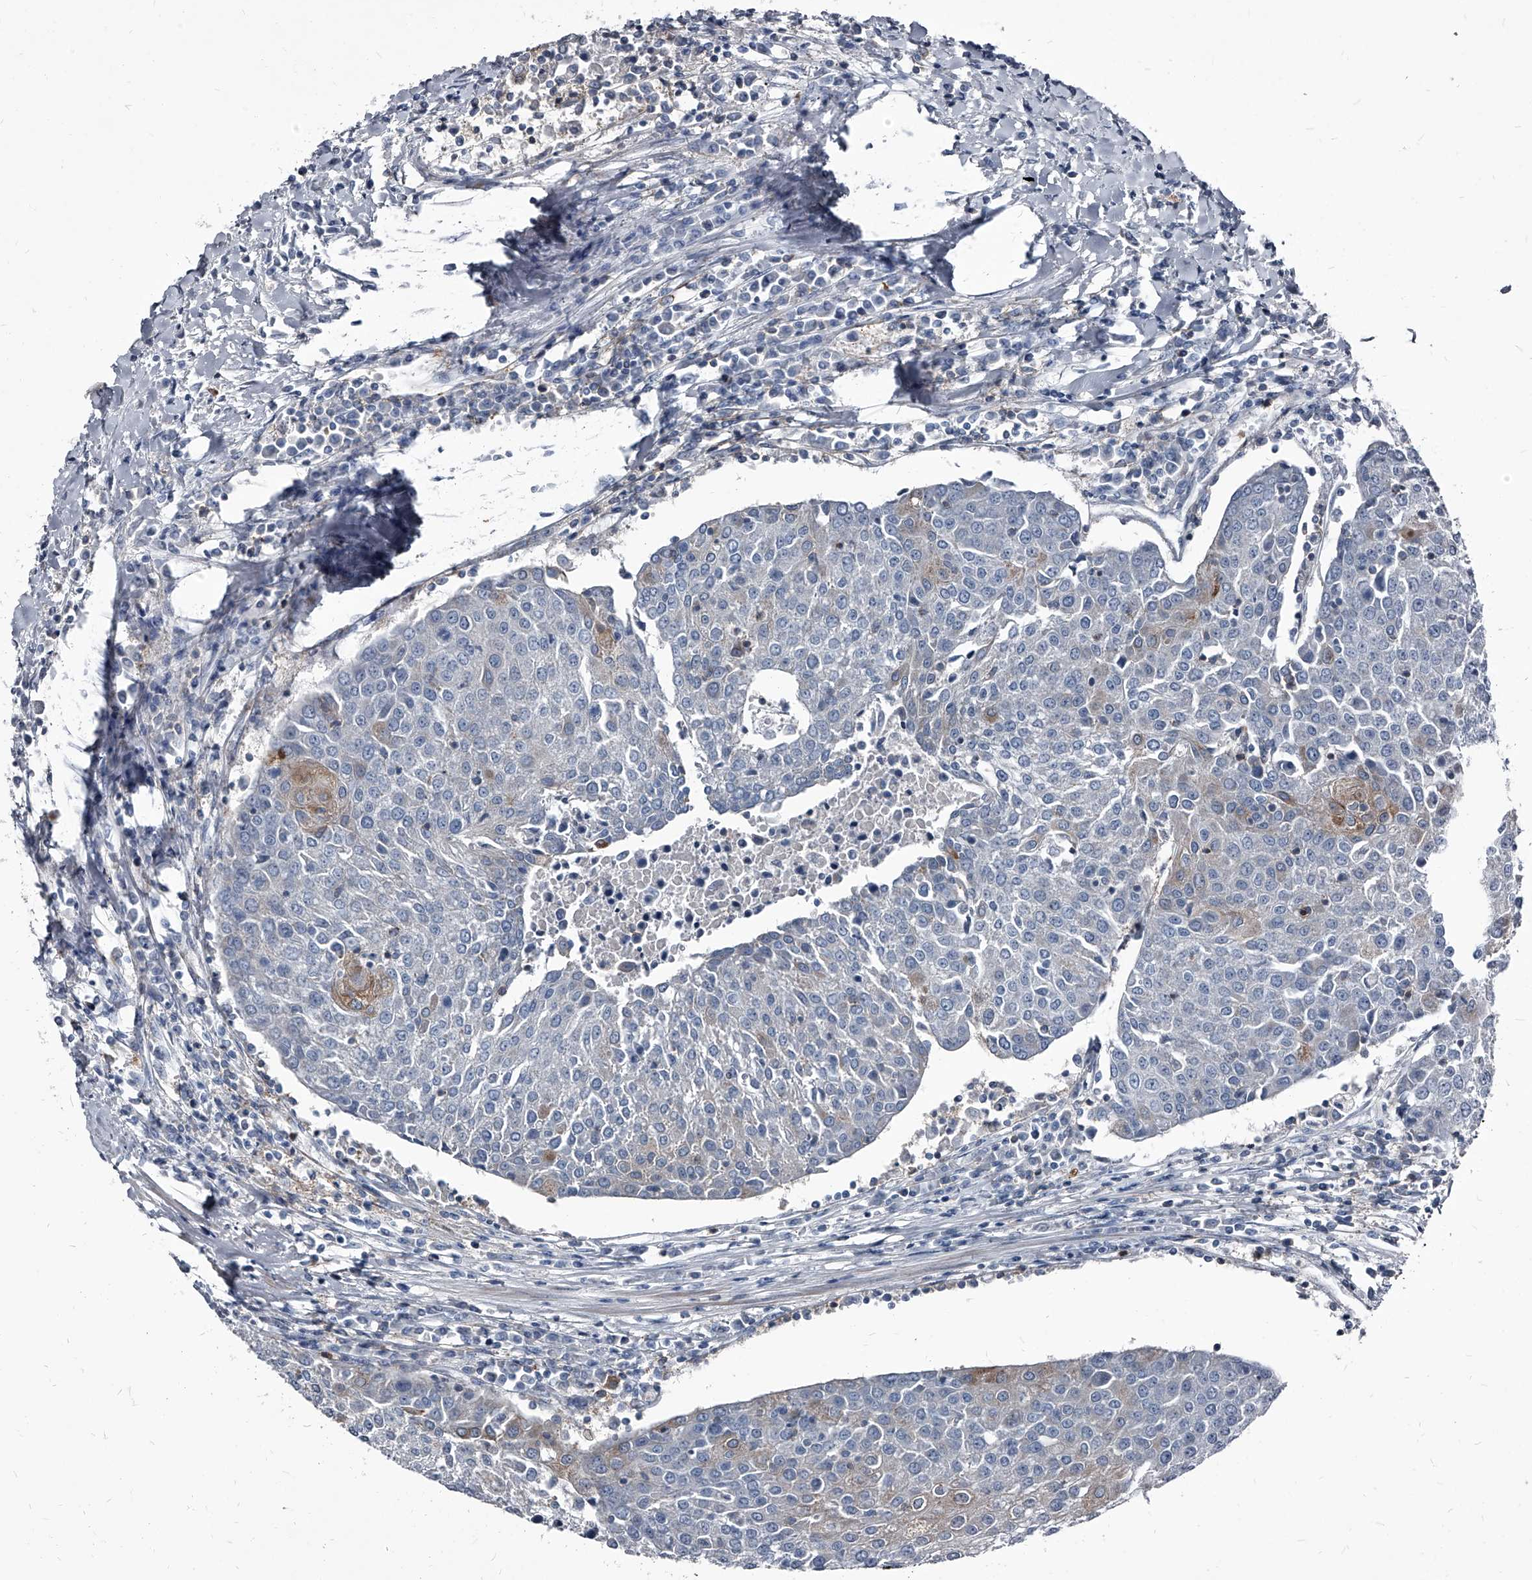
{"staining": {"intensity": "weak", "quantity": "<25%", "location": "cytoplasmic/membranous"}, "tissue": "urothelial cancer", "cell_type": "Tumor cells", "image_type": "cancer", "snomed": [{"axis": "morphology", "description": "Urothelial carcinoma, High grade"}, {"axis": "topography", "description": "Urinary bladder"}], "caption": "IHC of urothelial cancer displays no positivity in tumor cells.", "gene": "PGLYRP3", "patient": {"sex": "female", "age": 85}}